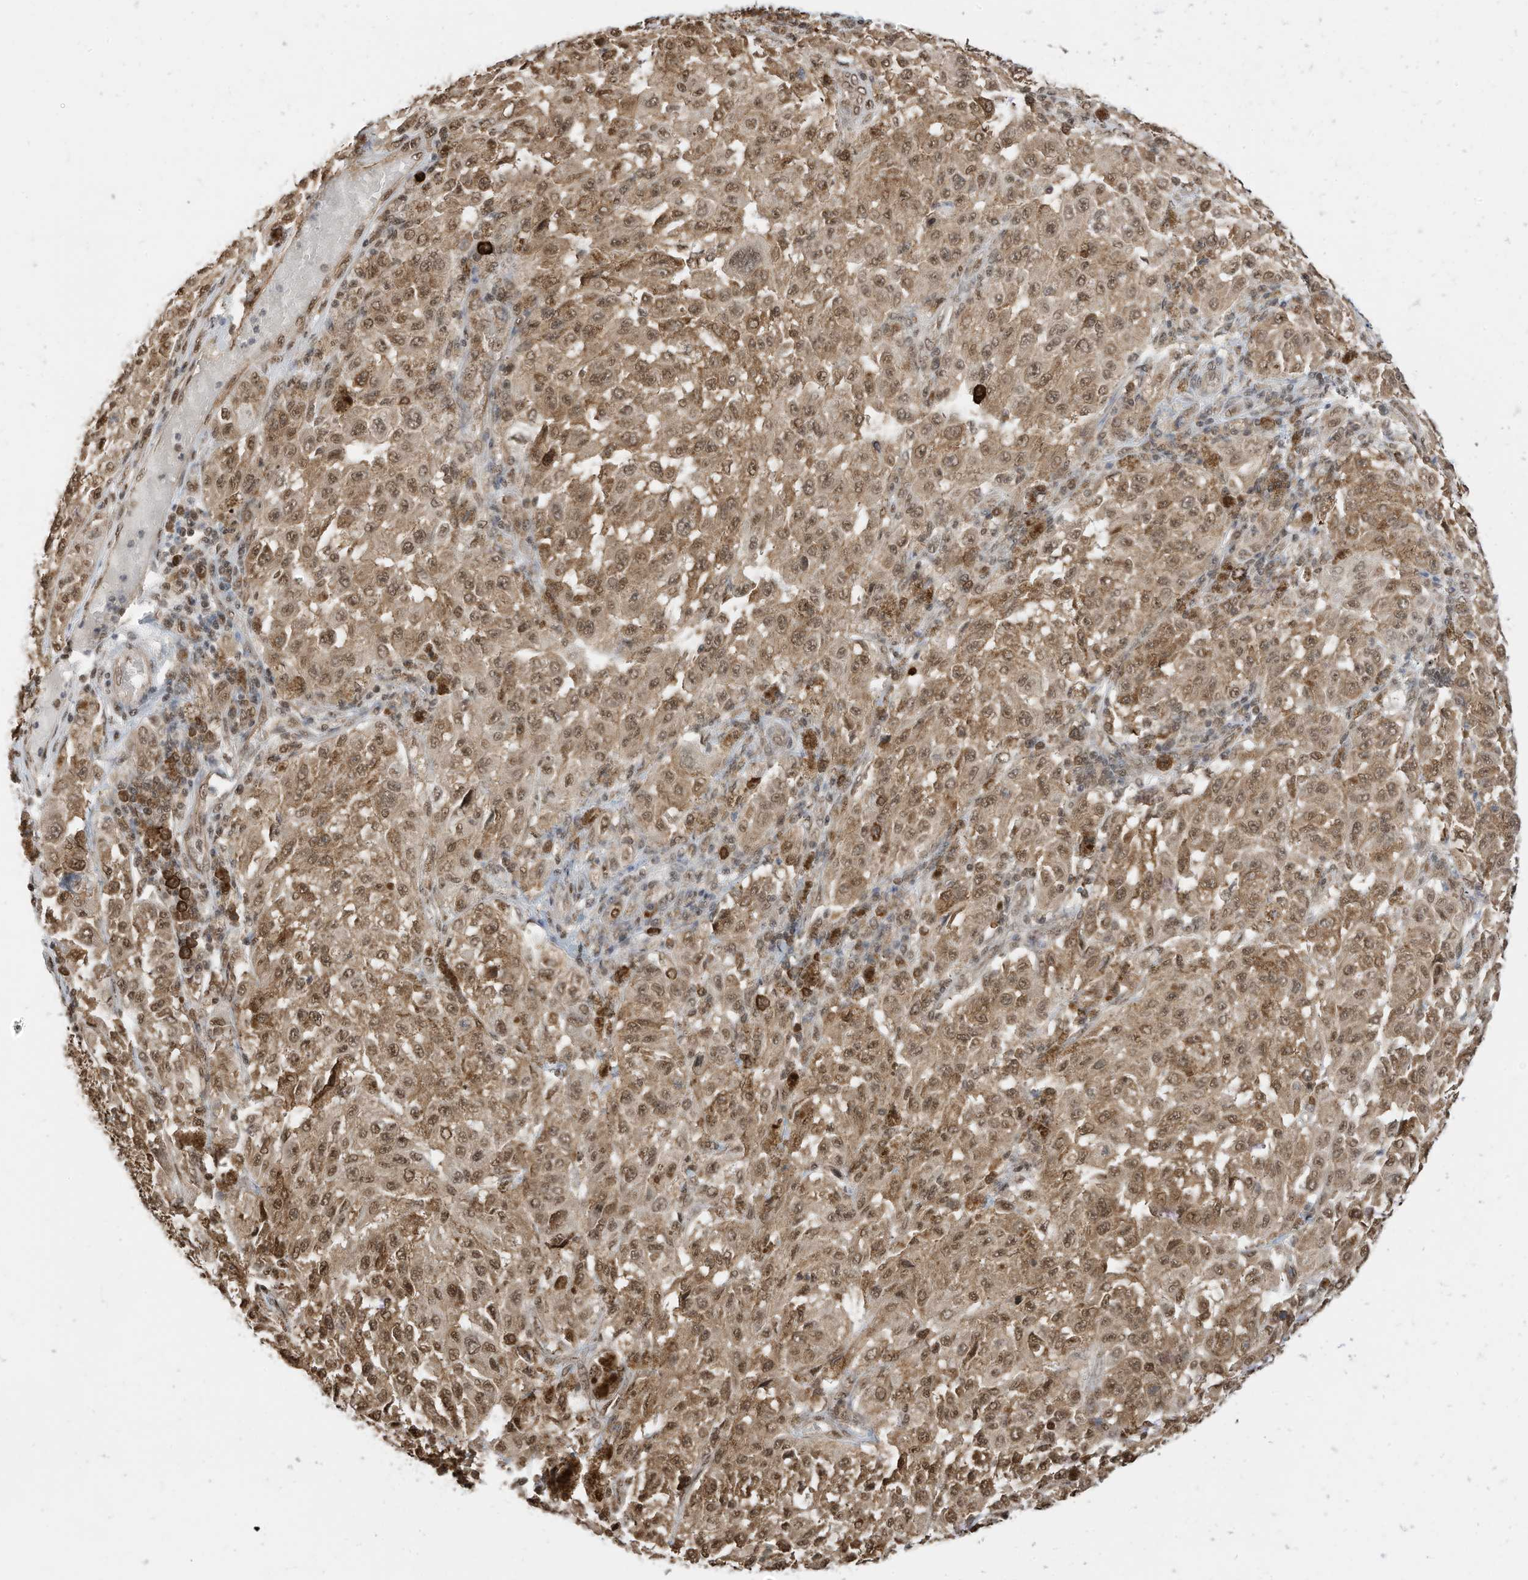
{"staining": {"intensity": "moderate", "quantity": ">75%", "location": "cytoplasmic/membranous,nuclear"}, "tissue": "melanoma", "cell_type": "Tumor cells", "image_type": "cancer", "snomed": [{"axis": "morphology", "description": "Malignant melanoma, NOS"}, {"axis": "topography", "description": "Skin"}], "caption": "DAB (3,3'-diaminobenzidine) immunohistochemical staining of human malignant melanoma reveals moderate cytoplasmic/membranous and nuclear protein positivity in about >75% of tumor cells. (IHC, brightfield microscopy, high magnification).", "gene": "ZNF195", "patient": {"sex": "female", "age": 64}}